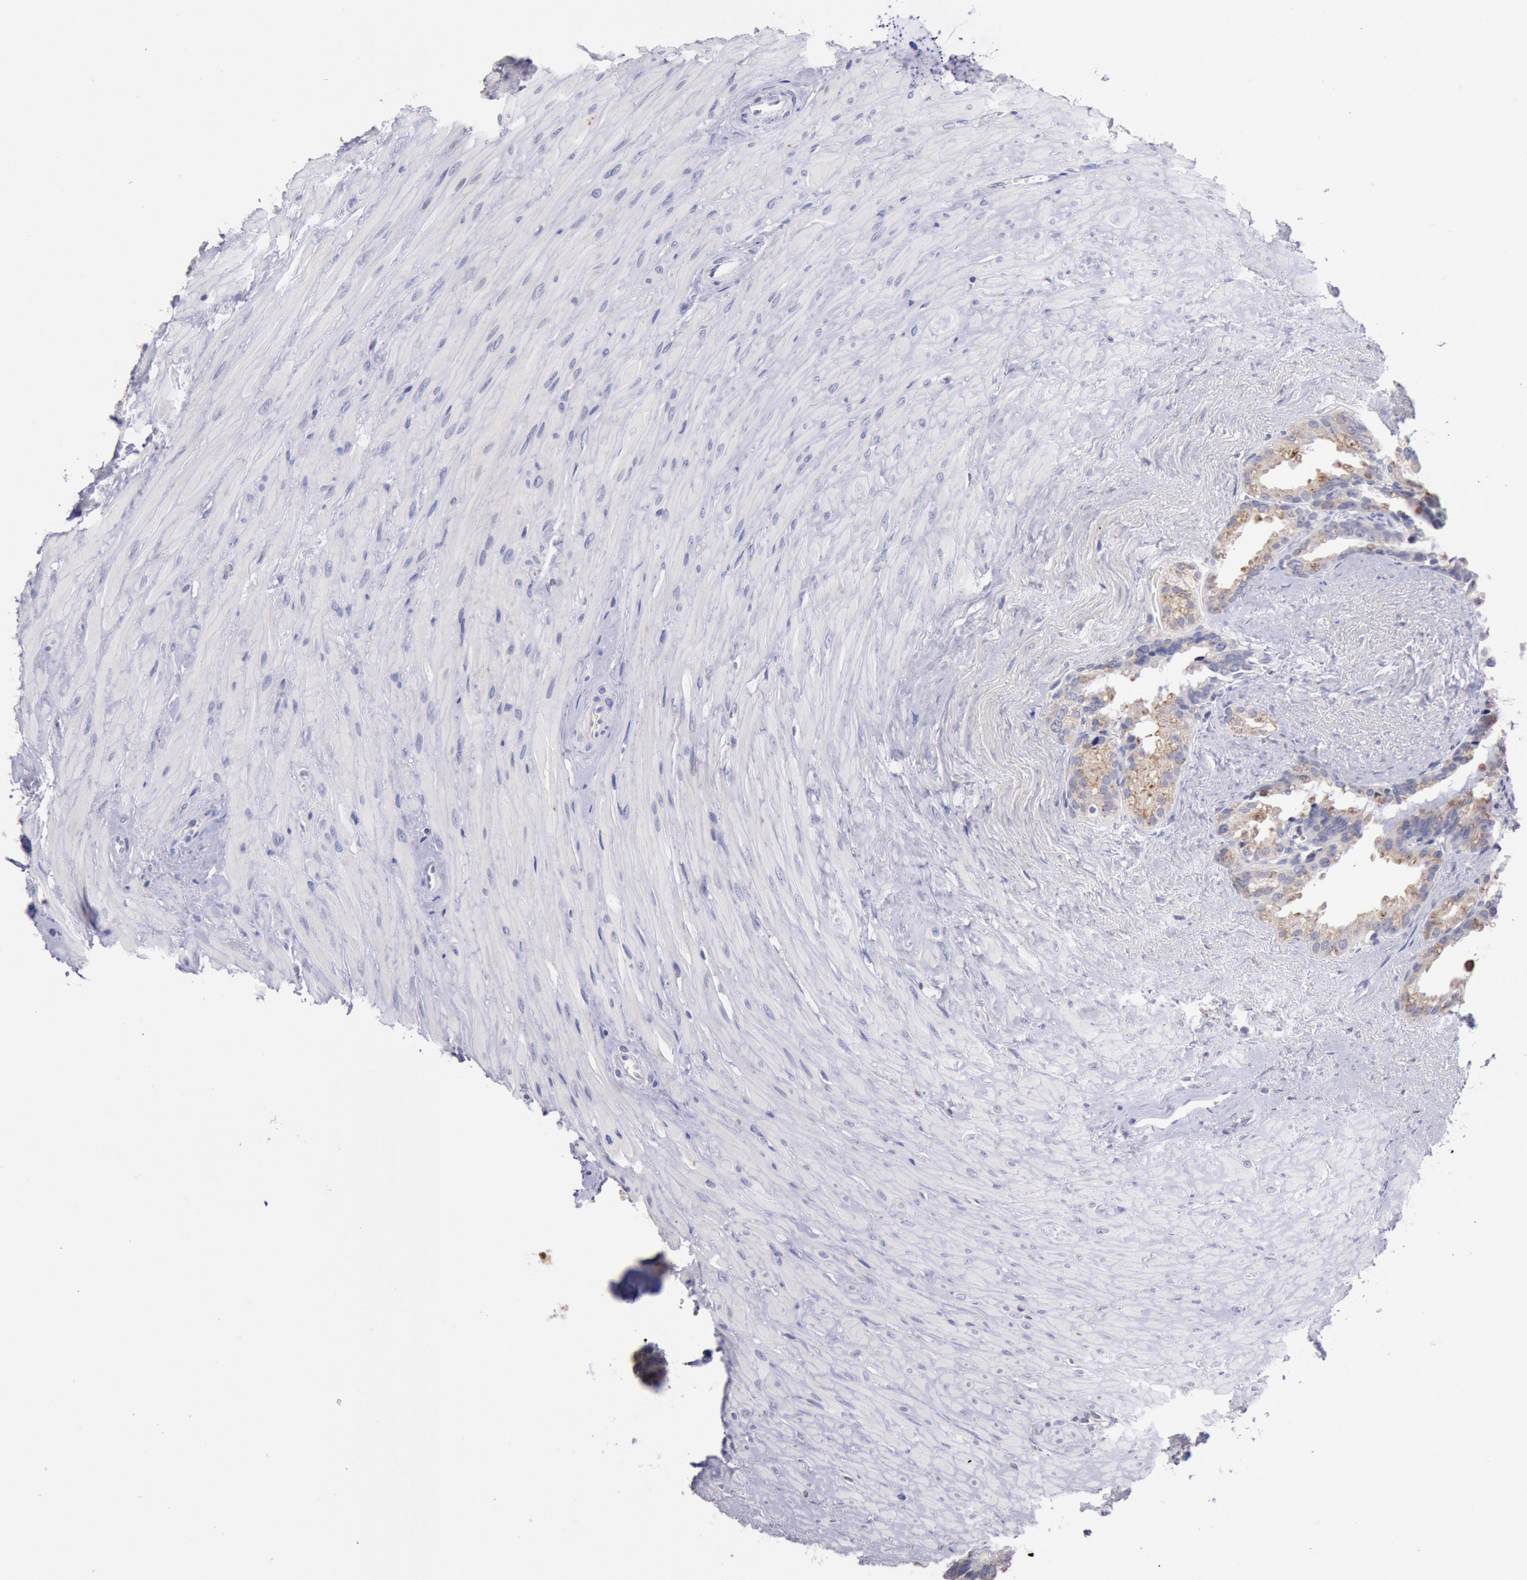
{"staining": {"intensity": "moderate", "quantity": ">75%", "location": "cytoplasmic/membranous"}, "tissue": "seminal vesicle", "cell_type": "Glandular cells", "image_type": "normal", "snomed": [{"axis": "morphology", "description": "Normal tissue, NOS"}, {"axis": "topography", "description": "Prostate"}, {"axis": "topography", "description": "Seminal veicle"}], "caption": "A high-resolution image shows immunohistochemistry (IHC) staining of normal seminal vesicle, which reveals moderate cytoplasmic/membranous positivity in about >75% of glandular cells. Nuclei are stained in blue.", "gene": "GAL3ST1", "patient": {"sex": "male", "age": 63}}